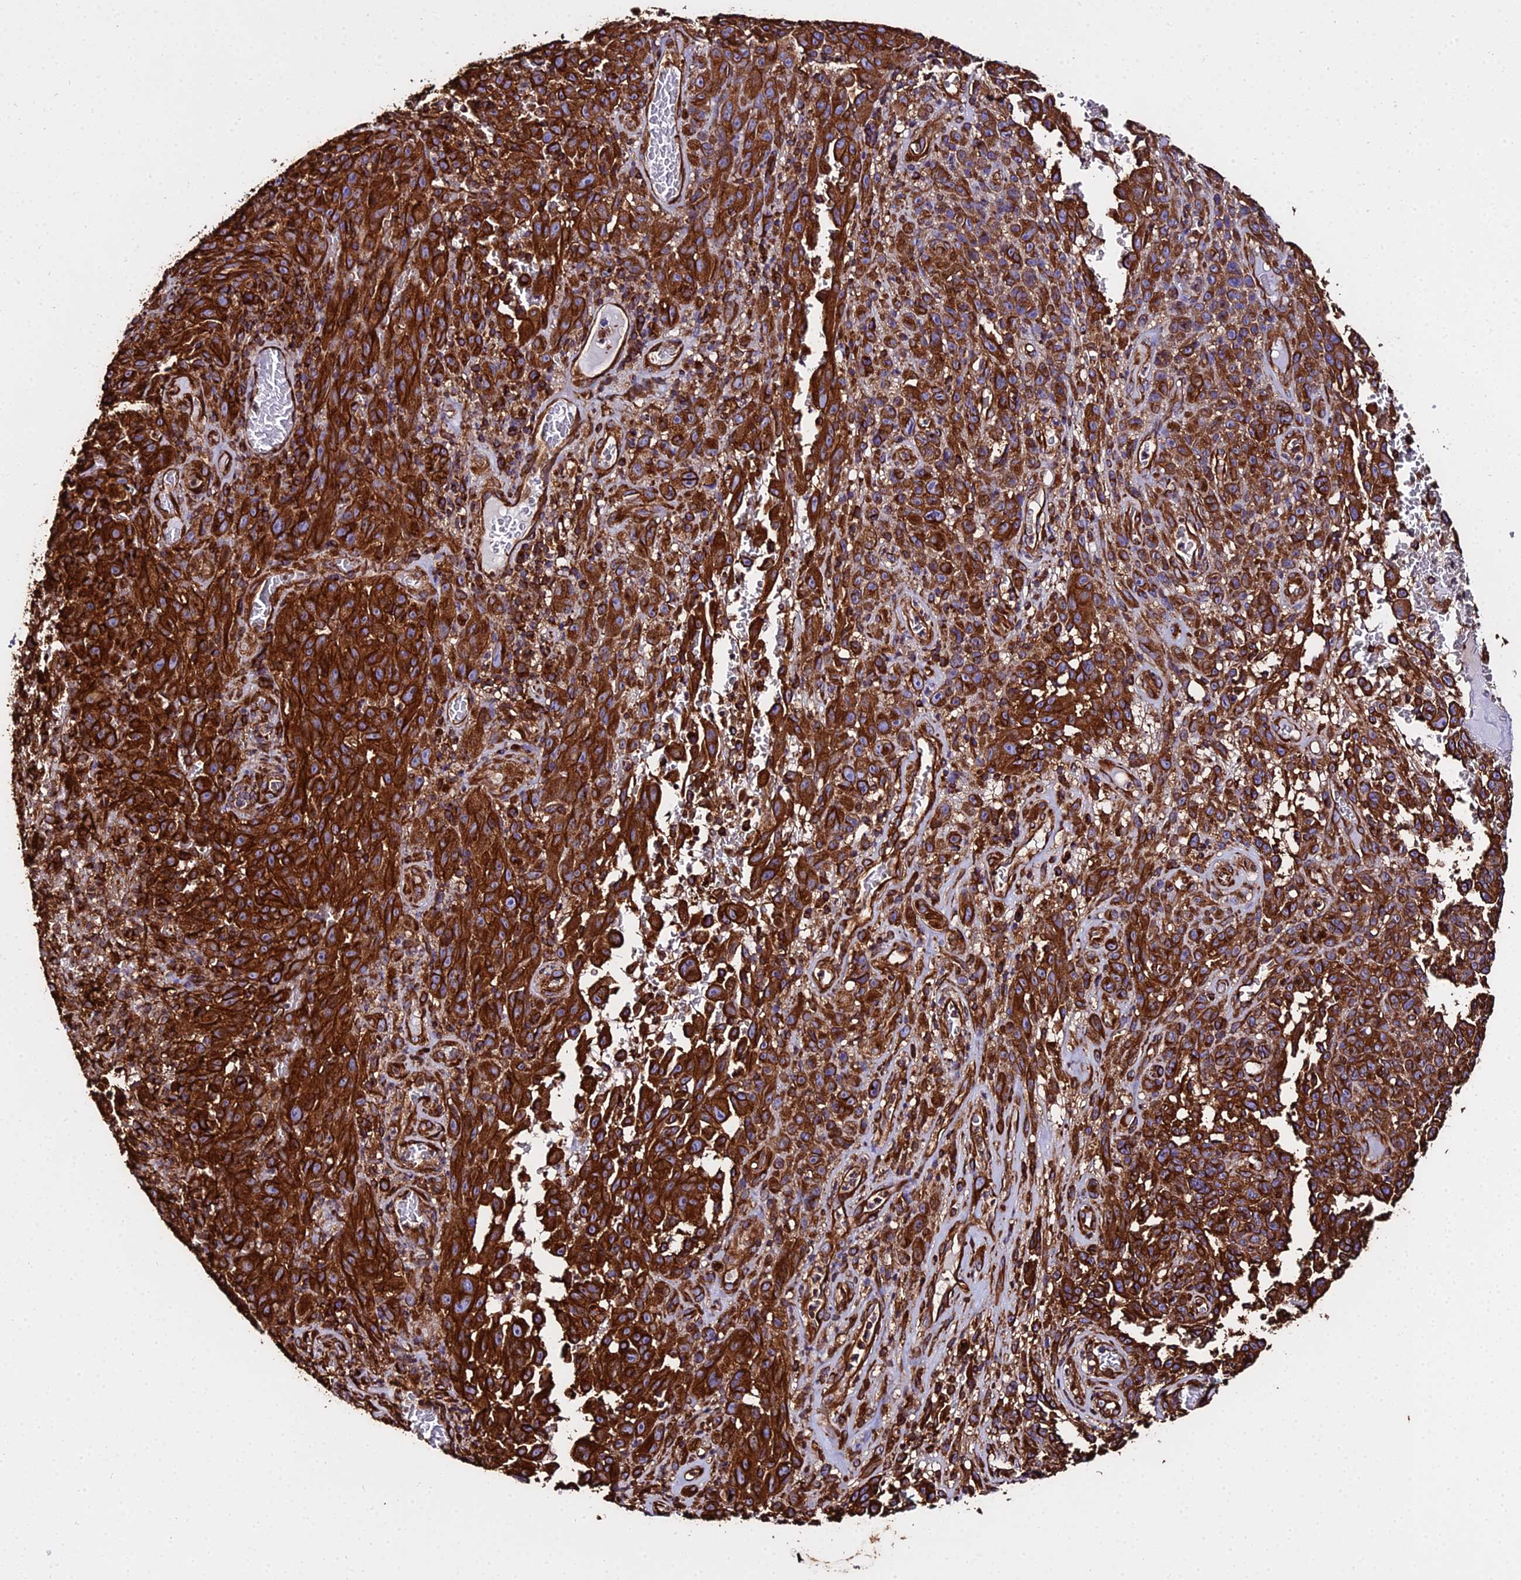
{"staining": {"intensity": "strong", "quantity": ">75%", "location": "cytoplasmic/membranous"}, "tissue": "melanoma", "cell_type": "Tumor cells", "image_type": "cancer", "snomed": [{"axis": "morphology", "description": "Malignant melanoma, NOS"}, {"axis": "topography", "description": "Skin"}], "caption": "Malignant melanoma stained for a protein exhibits strong cytoplasmic/membranous positivity in tumor cells.", "gene": "TUBA3D", "patient": {"sex": "female", "age": 82}}